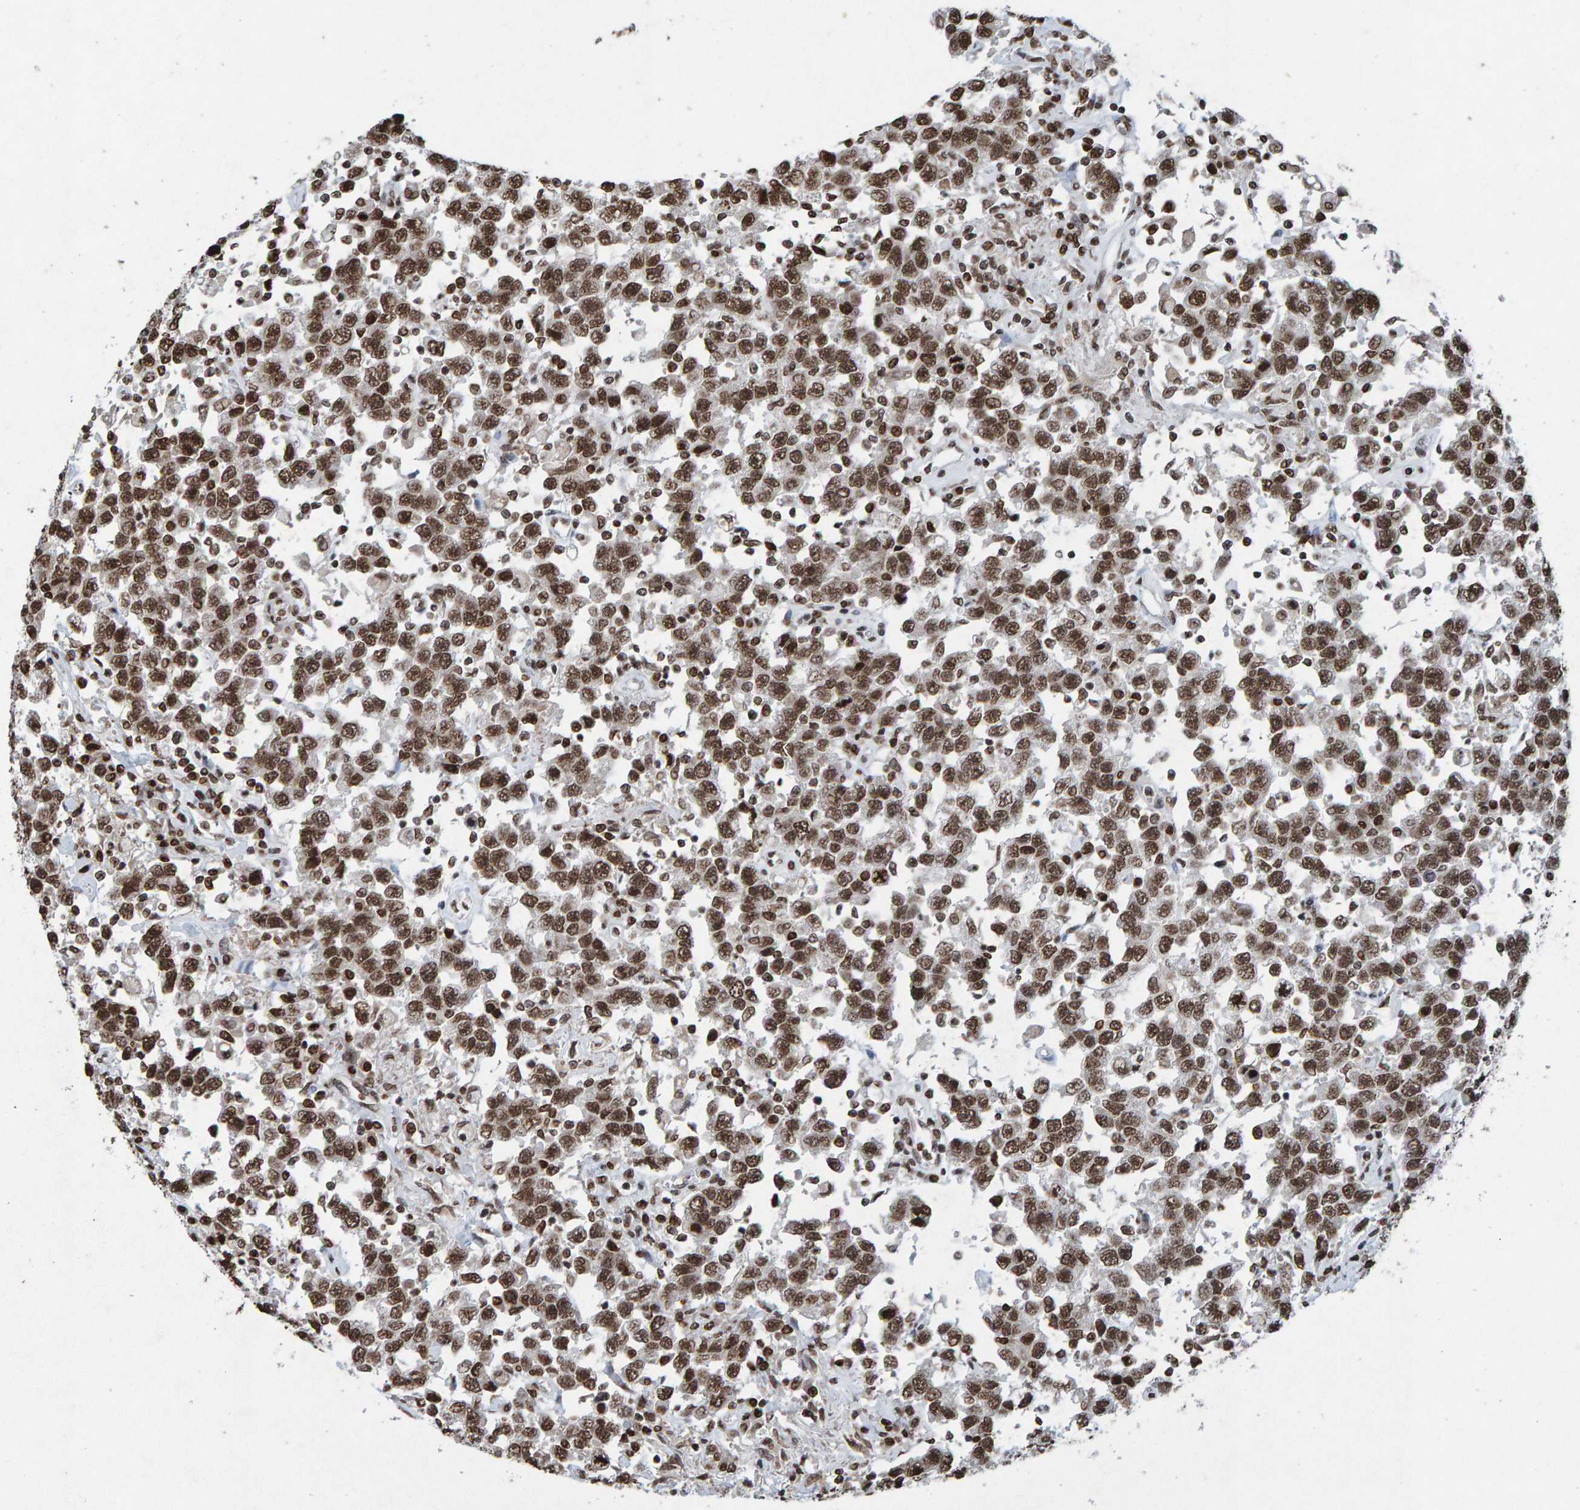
{"staining": {"intensity": "strong", "quantity": ">75%", "location": "nuclear"}, "tissue": "testis cancer", "cell_type": "Tumor cells", "image_type": "cancer", "snomed": [{"axis": "morphology", "description": "Seminoma, NOS"}, {"axis": "topography", "description": "Testis"}], "caption": "Seminoma (testis) tissue exhibits strong nuclear expression in about >75% of tumor cells, visualized by immunohistochemistry. (Brightfield microscopy of DAB IHC at high magnification).", "gene": "H2AZ1", "patient": {"sex": "male", "age": 41}}